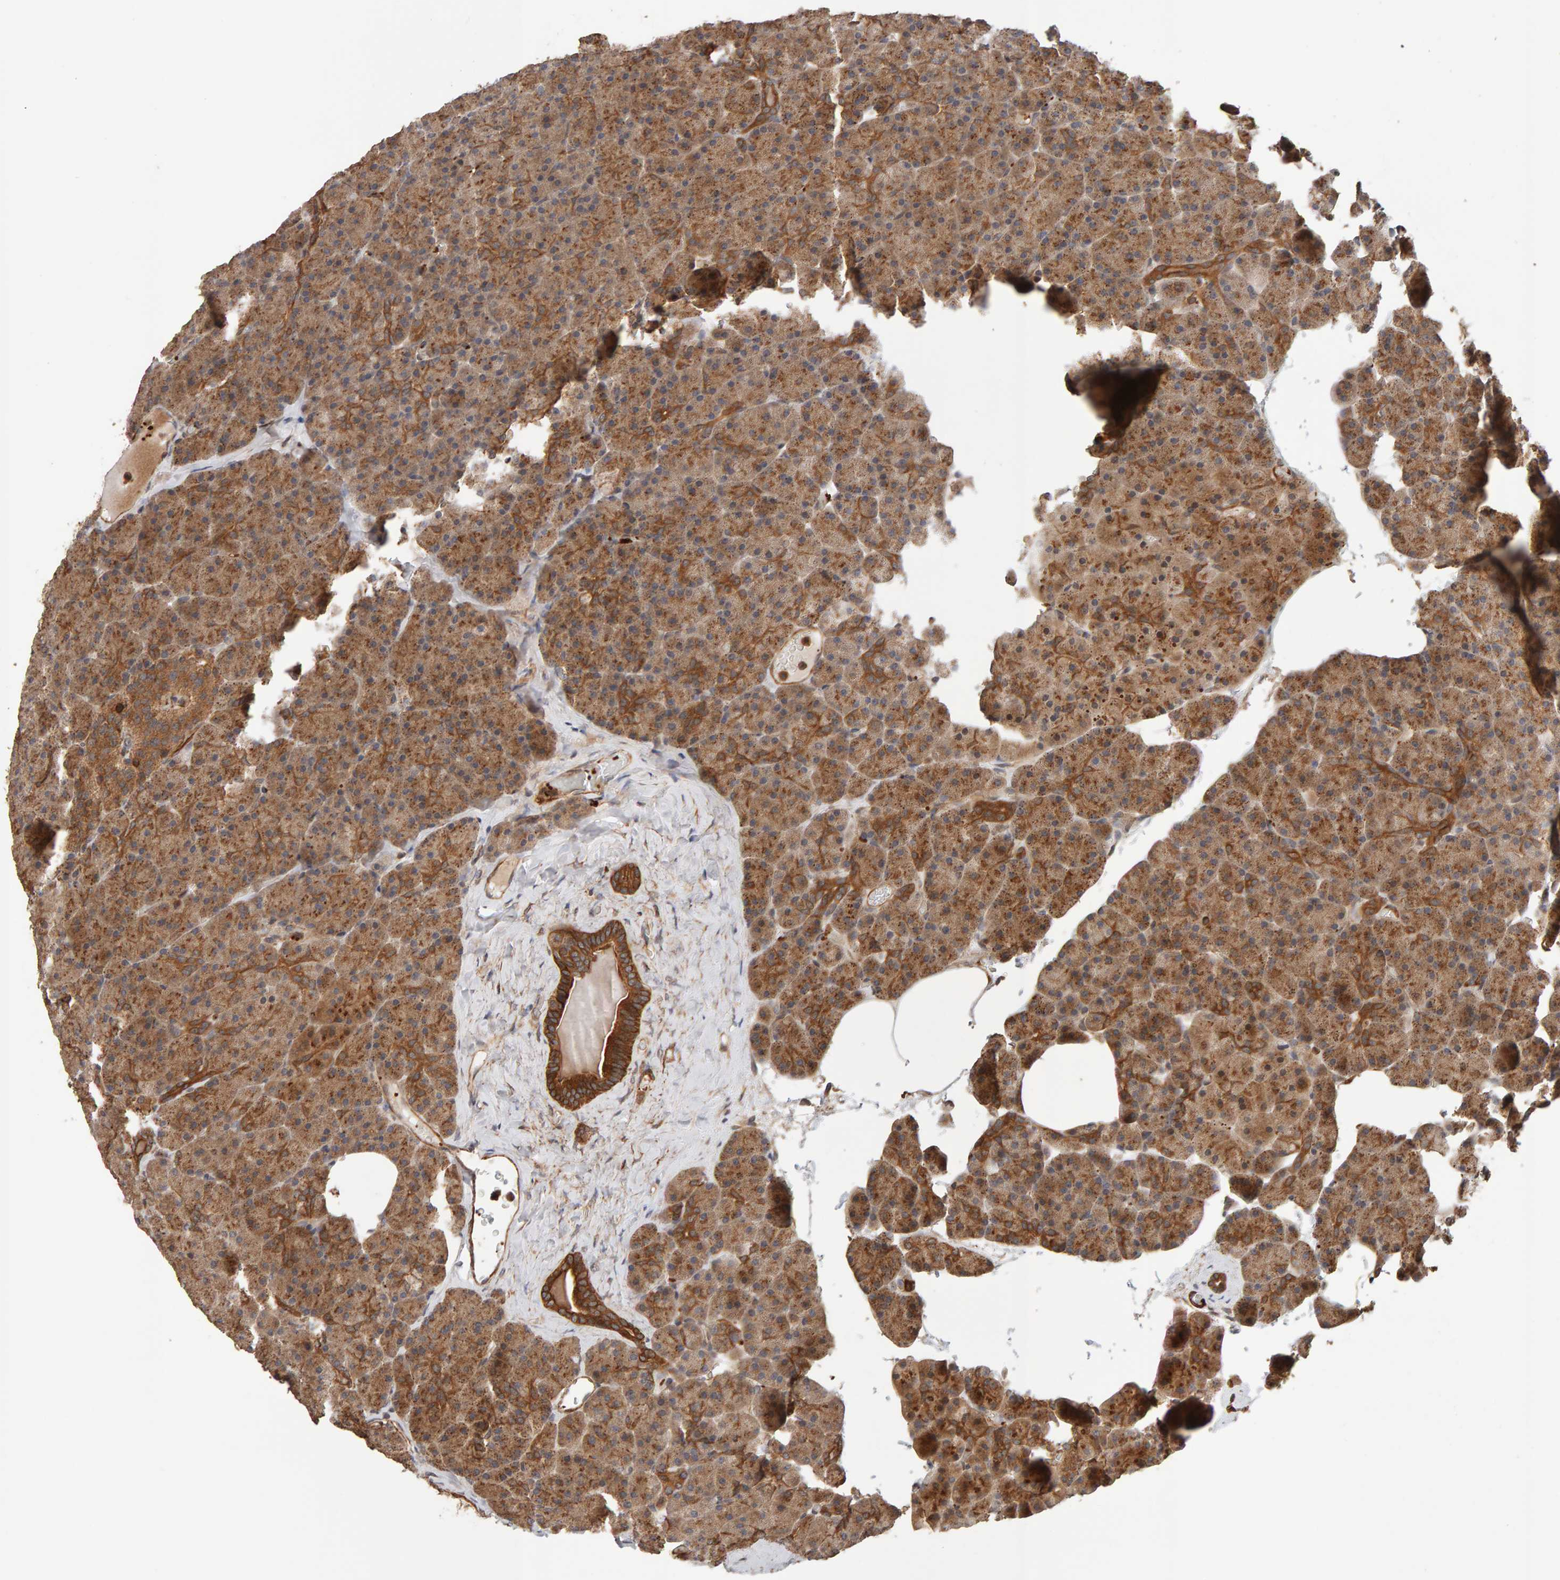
{"staining": {"intensity": "moderate", "quantity": ">75%", "location": "cytoplasmic/membranous"}, "tissue": "pancreas", "cell_type": "Exocrine glandular cells", "image_type": "normal", "snomed": [{"axis": "morphology", "description": "Normal tissue, NOS"}, {"axis": "morphology", "description": "Carcinoid, malignant, NOS"}, {"axis": "topography", "description": "Pancreas"}], "caption": "This is a micrograph of IHC staining of benign pancreas, which shows moderate expression in the cytoplasmic/membranous of exocrine glandular cells.", "gene": "SYNRG", "patient": {"sex": "female", "age": 35}}